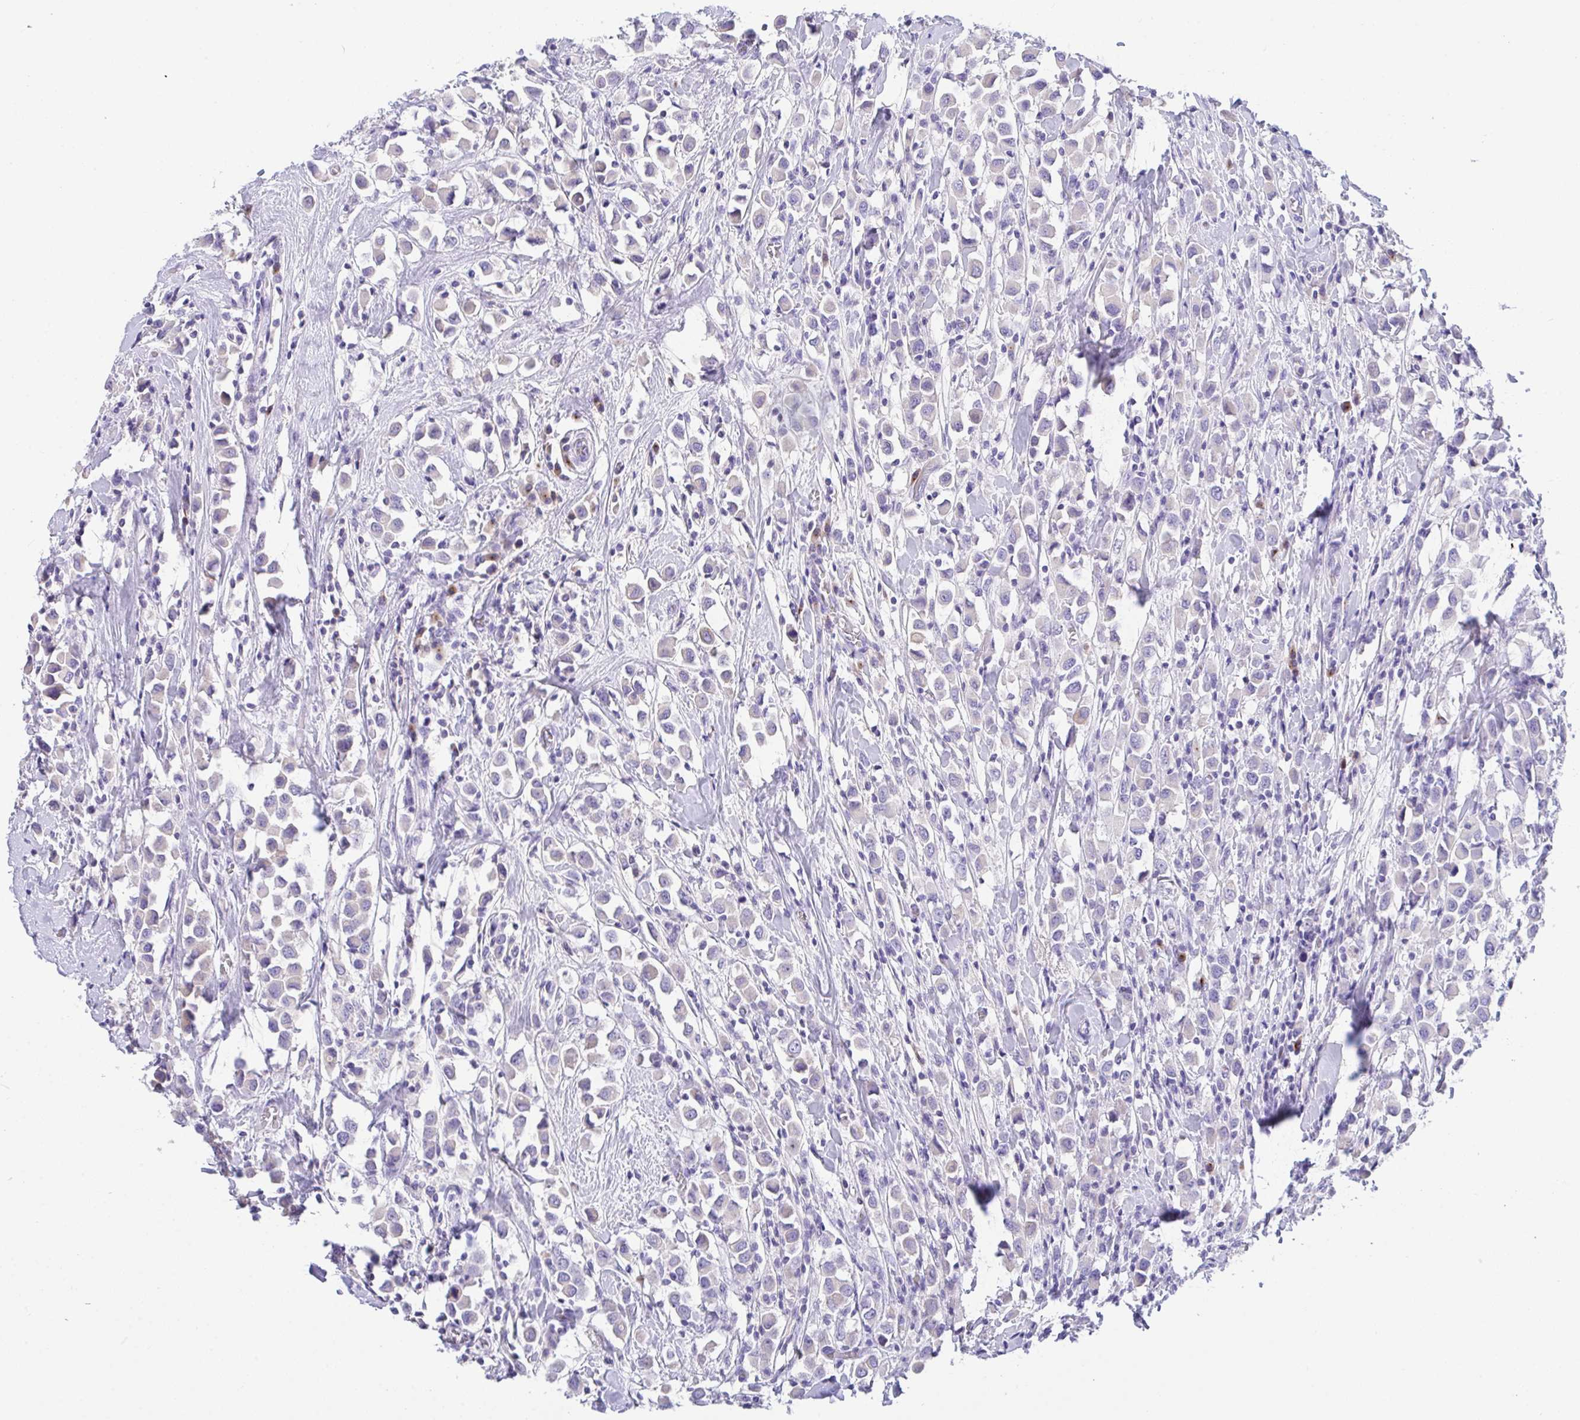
{"staining": {"intensity": "negative", "quantity": "none", "location": "none"}, "tissue": "breast cancer", "cell_type": "Tumor cells", "image_type": "cancer", "snomed": [{"axis": "morphology", "description": "Duct carcinoma"}, {"axis": "topography", "description": "Breast"}], "caption": "The photomicrograph shows no significant positivity in tumor cells of breast infiltrating ductal carcinoma.", "gene": "FBXL20", "patient": {"sex": "female", "age": 61}}